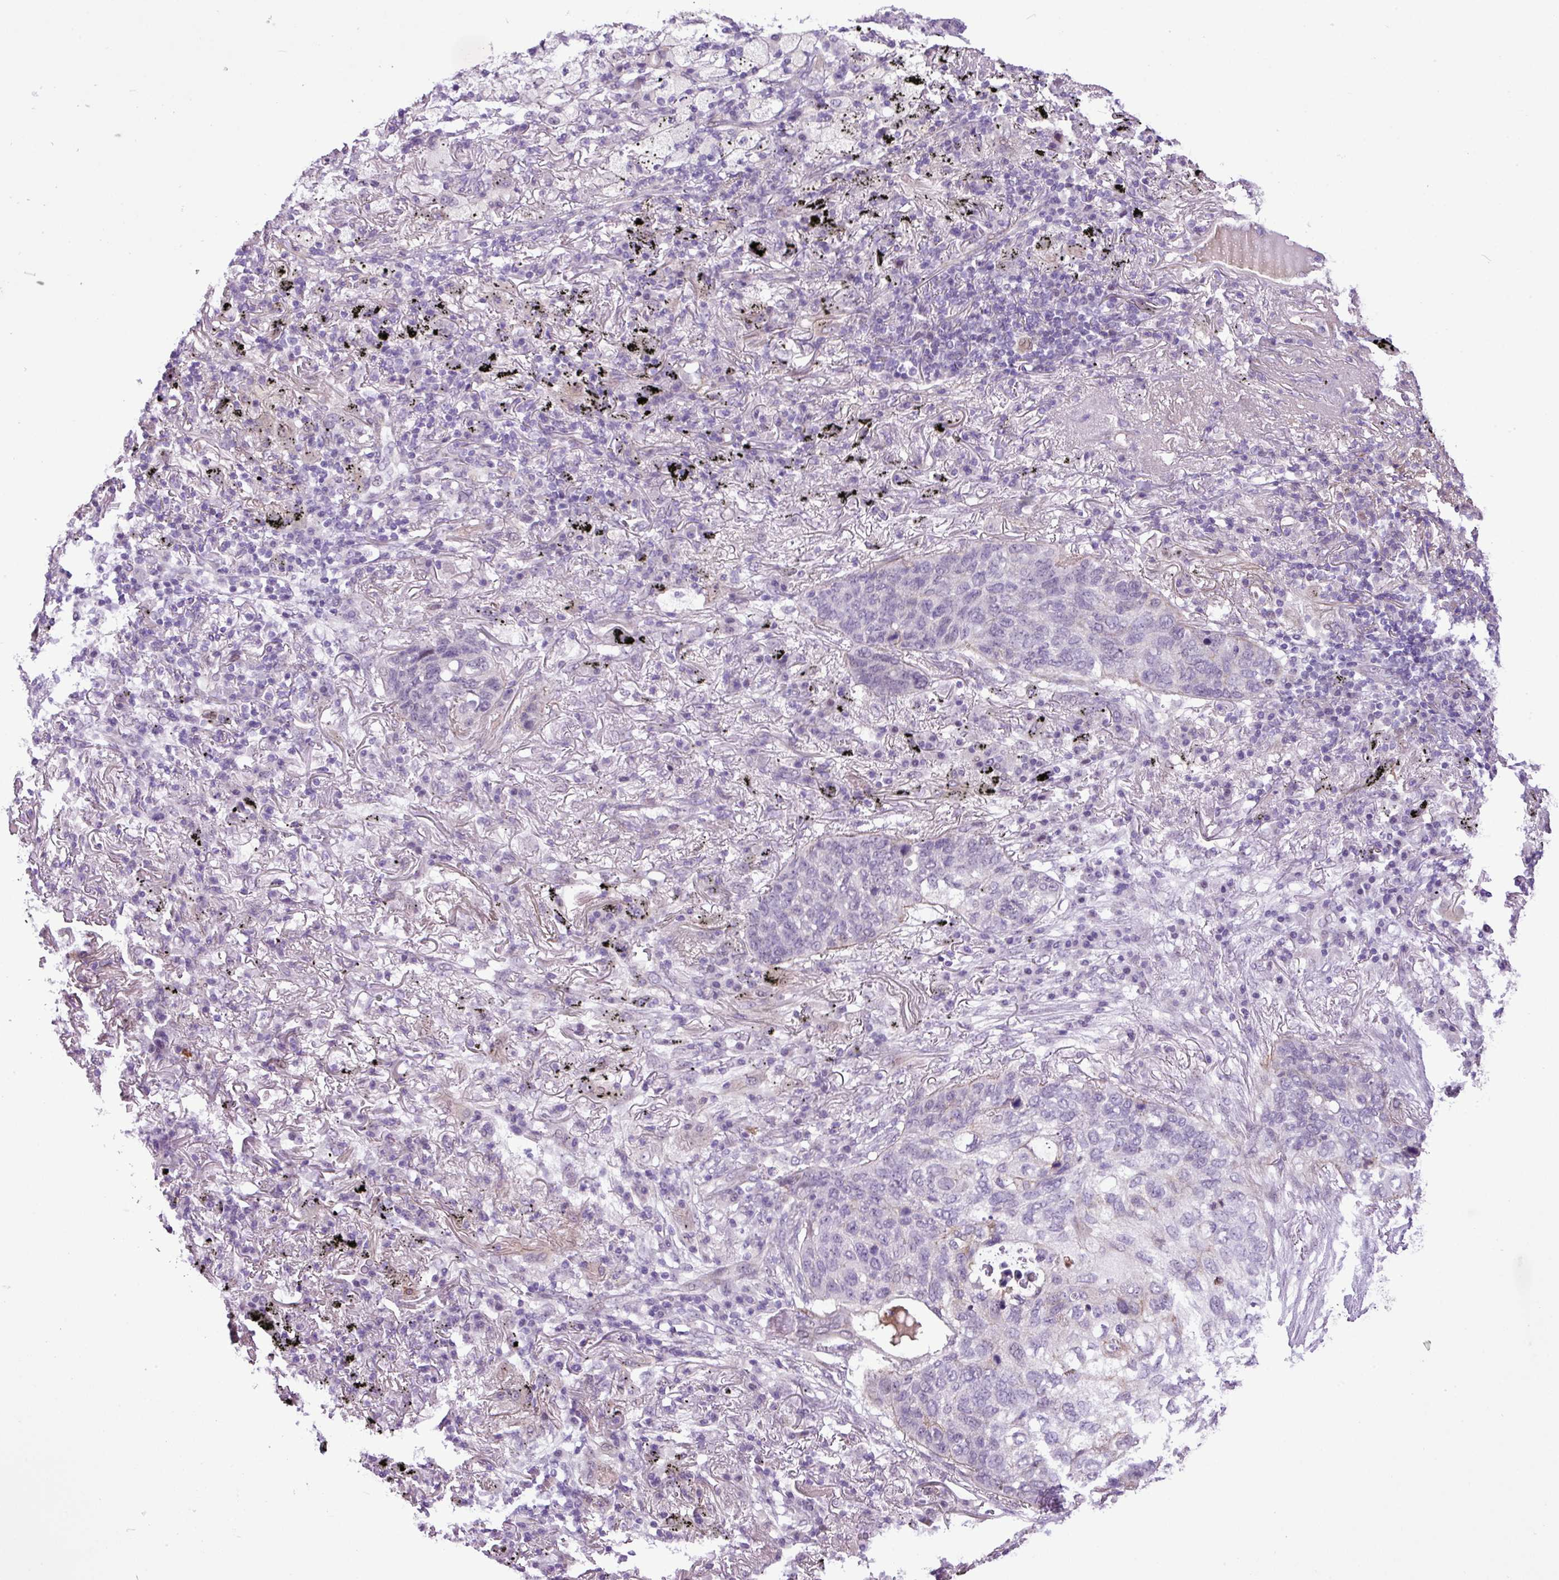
{"staining": {"intensity": "negative", "quantity": "none", "location": "none"}, "tissue": "lung cancer", "cell_type": "Tumor cells", "image_type": "cancer", "snomed": [{"axis": "morphology", "description": "Squamous cell carcinoma, NOS"}, {"axis": "topography", "description": "Lung"}], "caption": "This is an immunohistochemistry photomicrograph of human squamous cell carcinoma (lung). There is no positivity in tumor cells.", "gene": "YLPM1", "patient": {"sex": "female", "age": 63}}